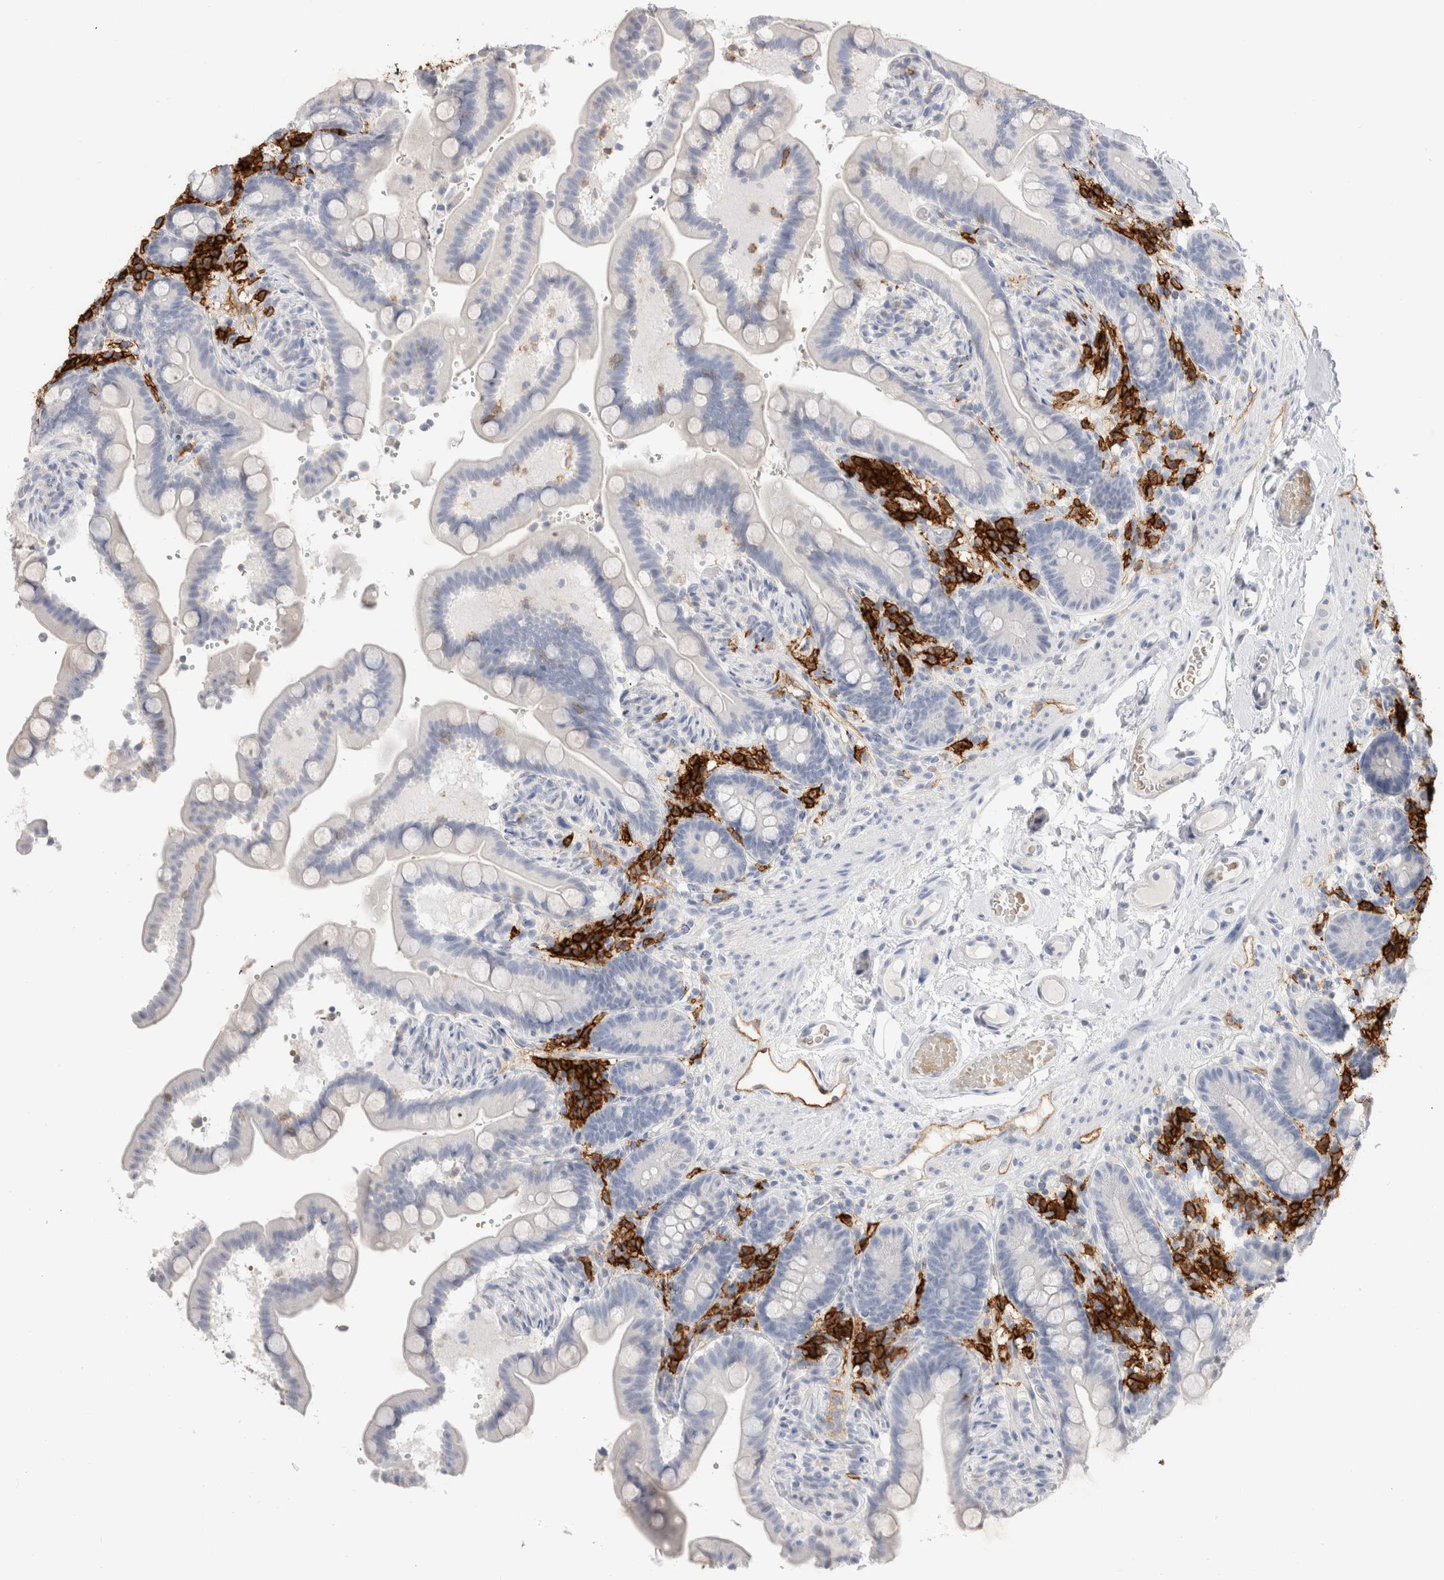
{"staining": {"intensity": "weak", "quantity": "<25%", "location": "cytoplasmic/membranous"}, "tissue": "colon", "cell_type": "Endothelial cells", "image_type": "normal", "snomed": [{"axis": "morphology", "description": "Normal tissue, NOS"}, {"axis": "topography", "description": "Smooth muscle"}, {"axis": "topography", "description": "Colon"}], "caption": "This is an immunohistochemistry photomicrograph of normal human colon. There is no expression in endothelial cells.", "gene": "CD38", "patient": {"sex": "male", "age": 73}}